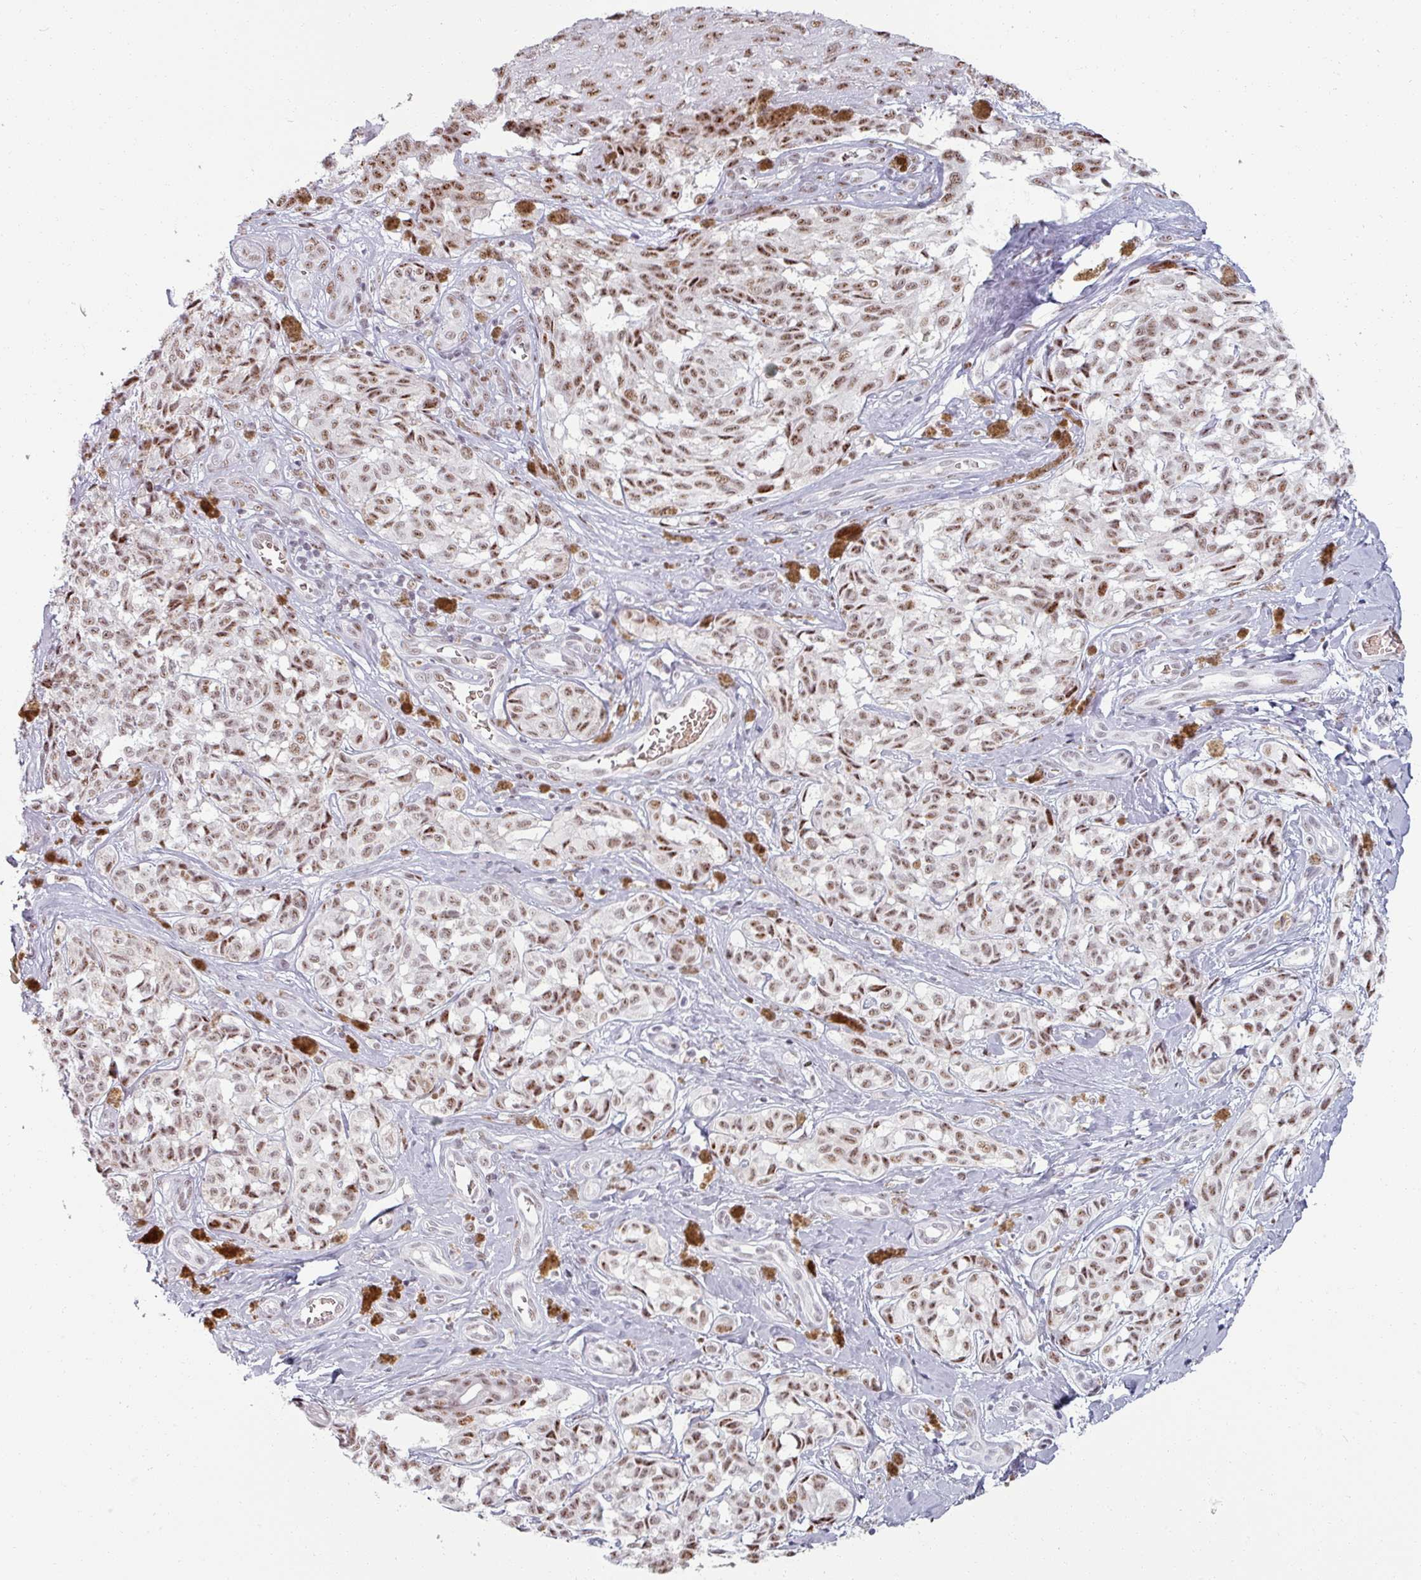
{"staining": {"intensity": "moderate", "quantity": ">75%", "location": "nuclear"}, "tissue": "melanoma", "cell_type": "Tumor cells", "image_type": "cancer", "snomed": [{"axis": "morphology", "description": "Malignant melanoma, NOS"}, {"axis": "topography", "description": "Skin"}], "caption": "IHC image of melanoma stained for a protein (brown), which reveals medium levels of moderate nuclear positivity in approximately >75% of tumor cells.", "gene": "NCOR1", "patient": {"sex": "female", "age": 65}}